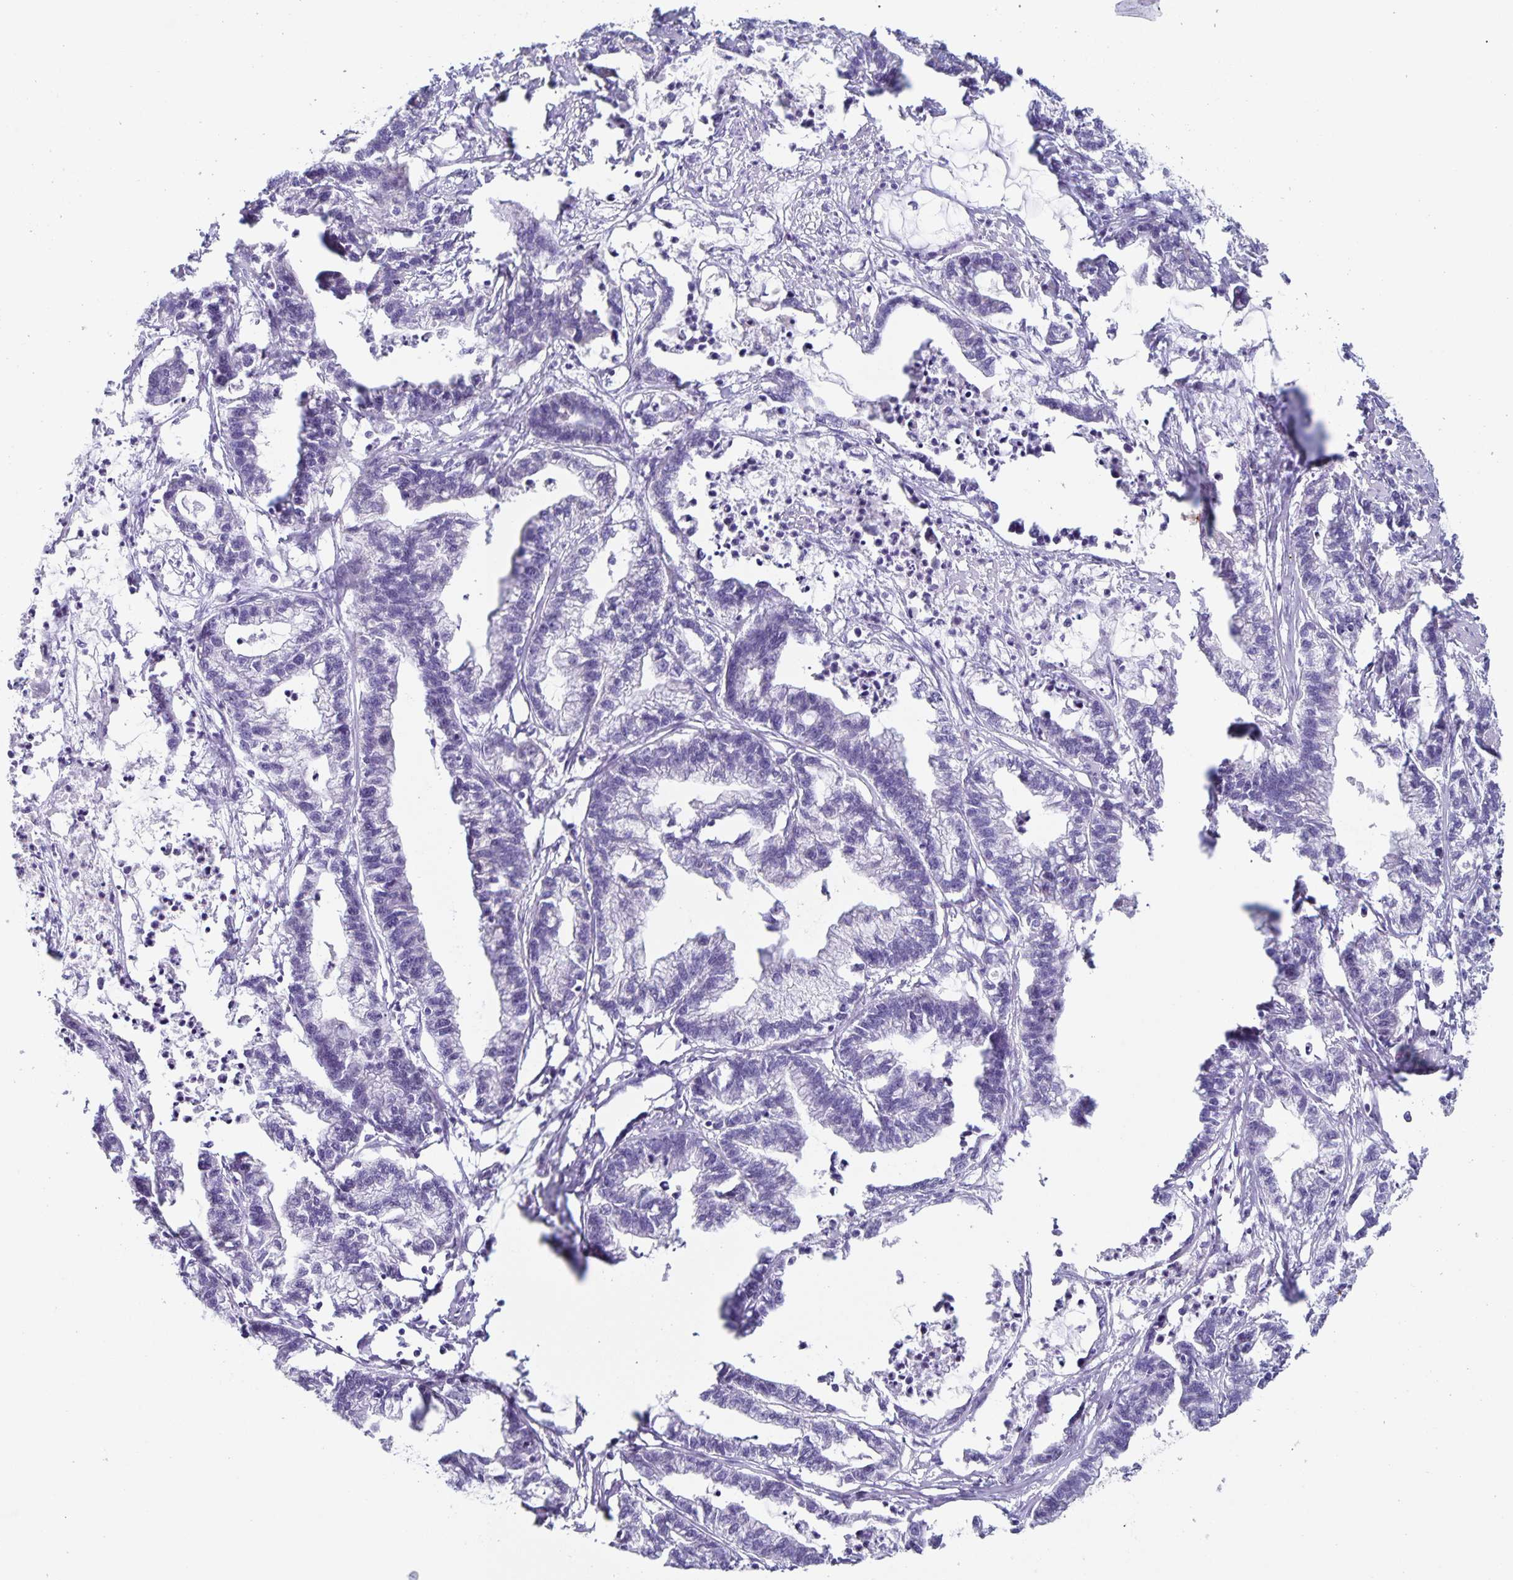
{"staining": {"intensity": "negative", "quantity": "none", "location": "none"}, "tissue": "stomach cancer", "cell_type": "Tumor cells", "image_type": "cancer", "snomed": [{"axis": "morphology", "description": "Adenocarcinoma, NOS"}, {"axis": "topography", "description": "Stomach"}], "caption": "This is an immunohistochemistry (IHC) image of stomach adenocarcinoma. There is no positivity in tumor cells.", "gene": "RPL36A", "patient": {"sex": "male", "age": 83}}